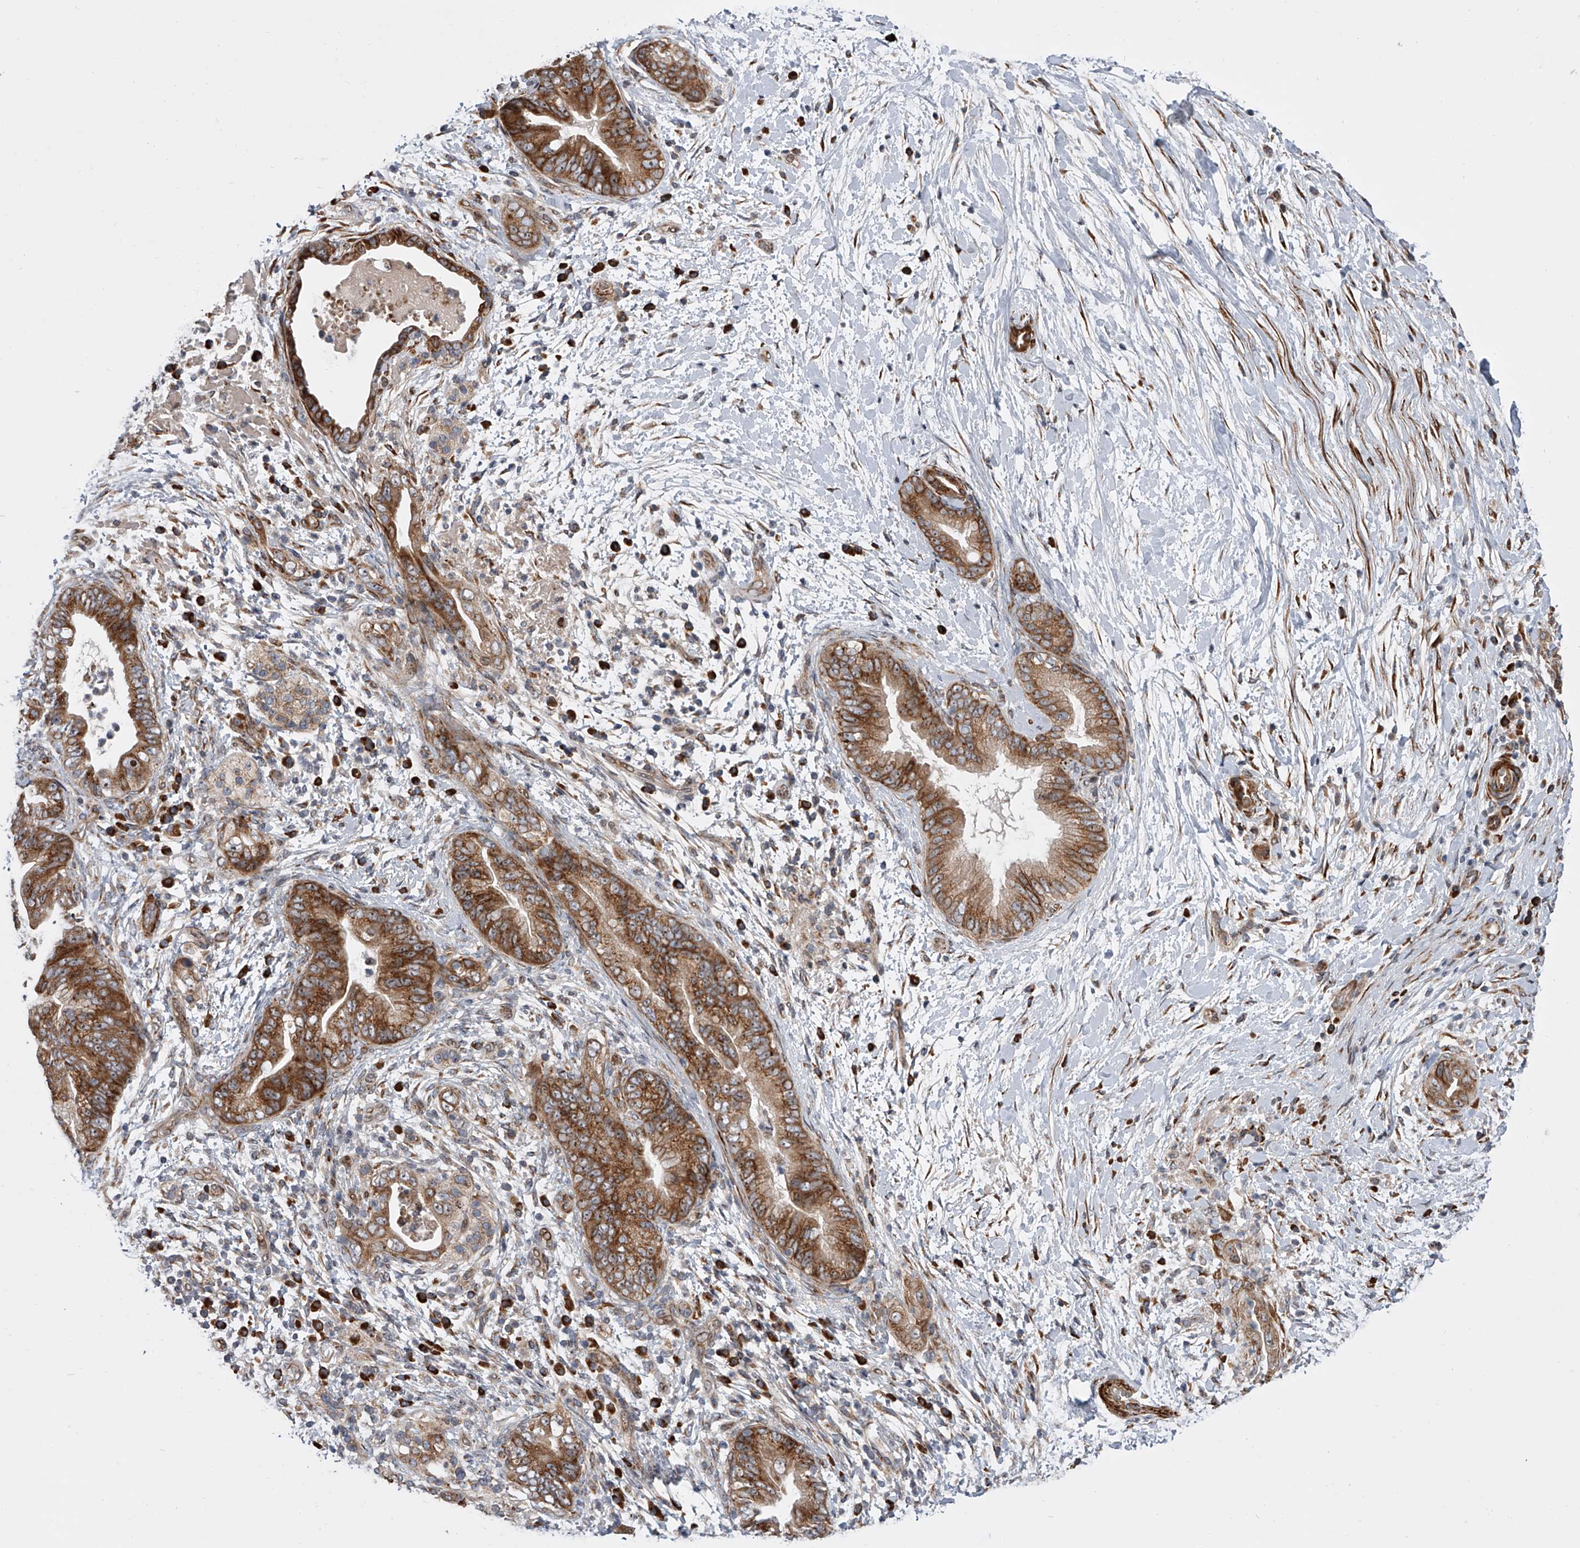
{"staining": {"intensity": "strong", "quantity": ">75%", "location": "cytoplasmic/membranous"}, "tissue": "pancreatic cancer", "cell_type": "Tumor cells", "image_type": "cancer", "snomed": [{"axis": "morphology", "description": "Adenocarcinoma, NOS"}, {"axis": "topography", "description": "Pancreas"}], "caption": "This micrograph demonstrates pancreatic cancer stained with IHC to label a protein in brown. The cytoplasmic/membranous of tumor cells show strong positivity for the protein. Nuclei are counter-stained blue.", "gene": "DLGAP2", "patient": {"sex": "male", "age": 75}}